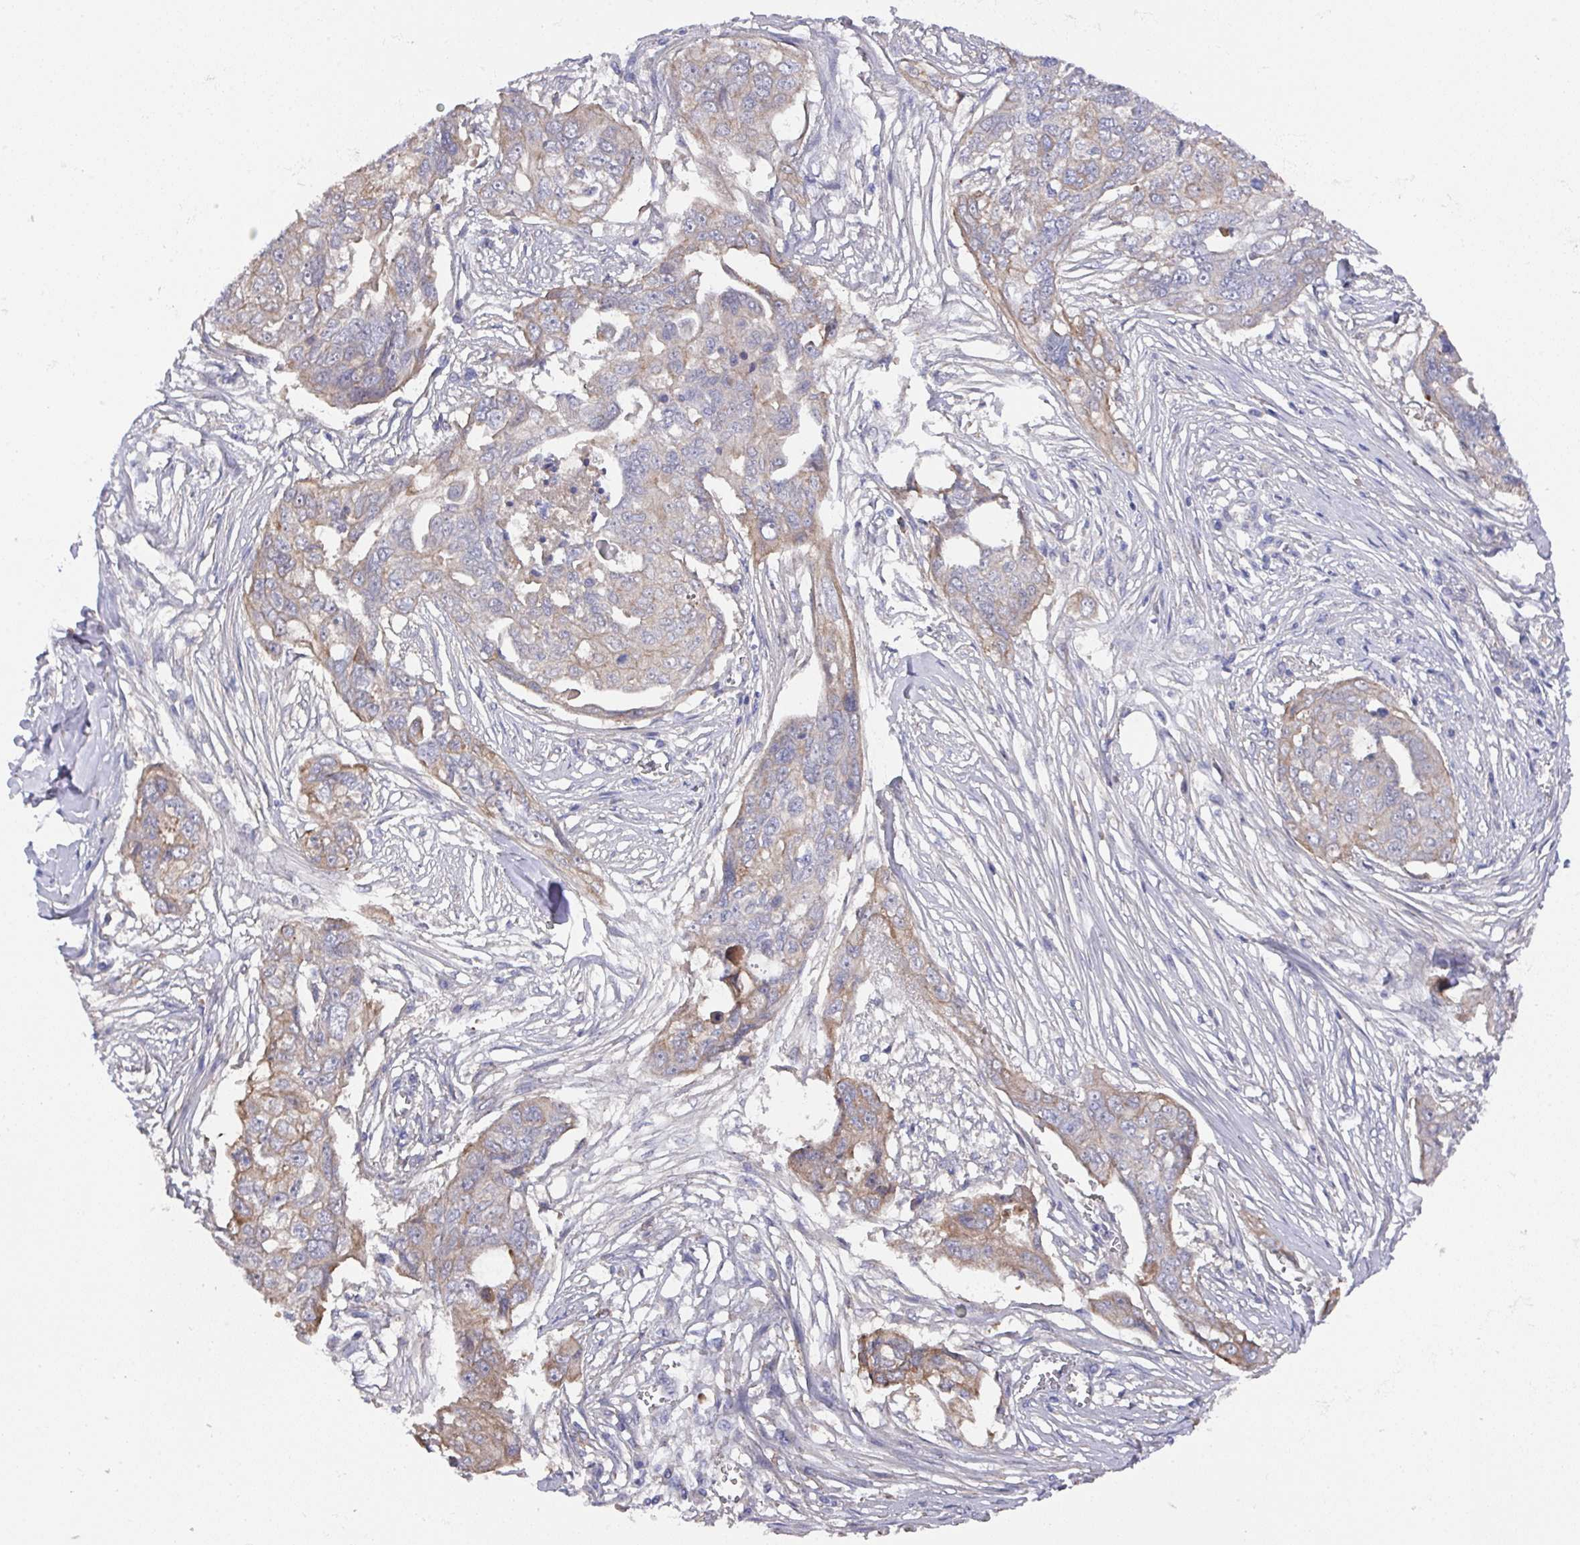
{"staining": {"intensity": "weak", "quantity": "<25%", "location": "cytoplasmic/membranous"}, "tissue": "ovarian cancer", "cell_type": "Tumor cells", "image_type": "cancer", "snomed": [{"axis": "morphology", "description": "Carcinoma, endometroid"}, {"axis": "topography", "description": "Ovary"}], "caption": "Immunohistochemical staining of endometroid carcinoma (ovarian) reveals no significant staining in tumor cells.", "gene": "PRR5", "patient": {"sex": "female", "age": 70}}